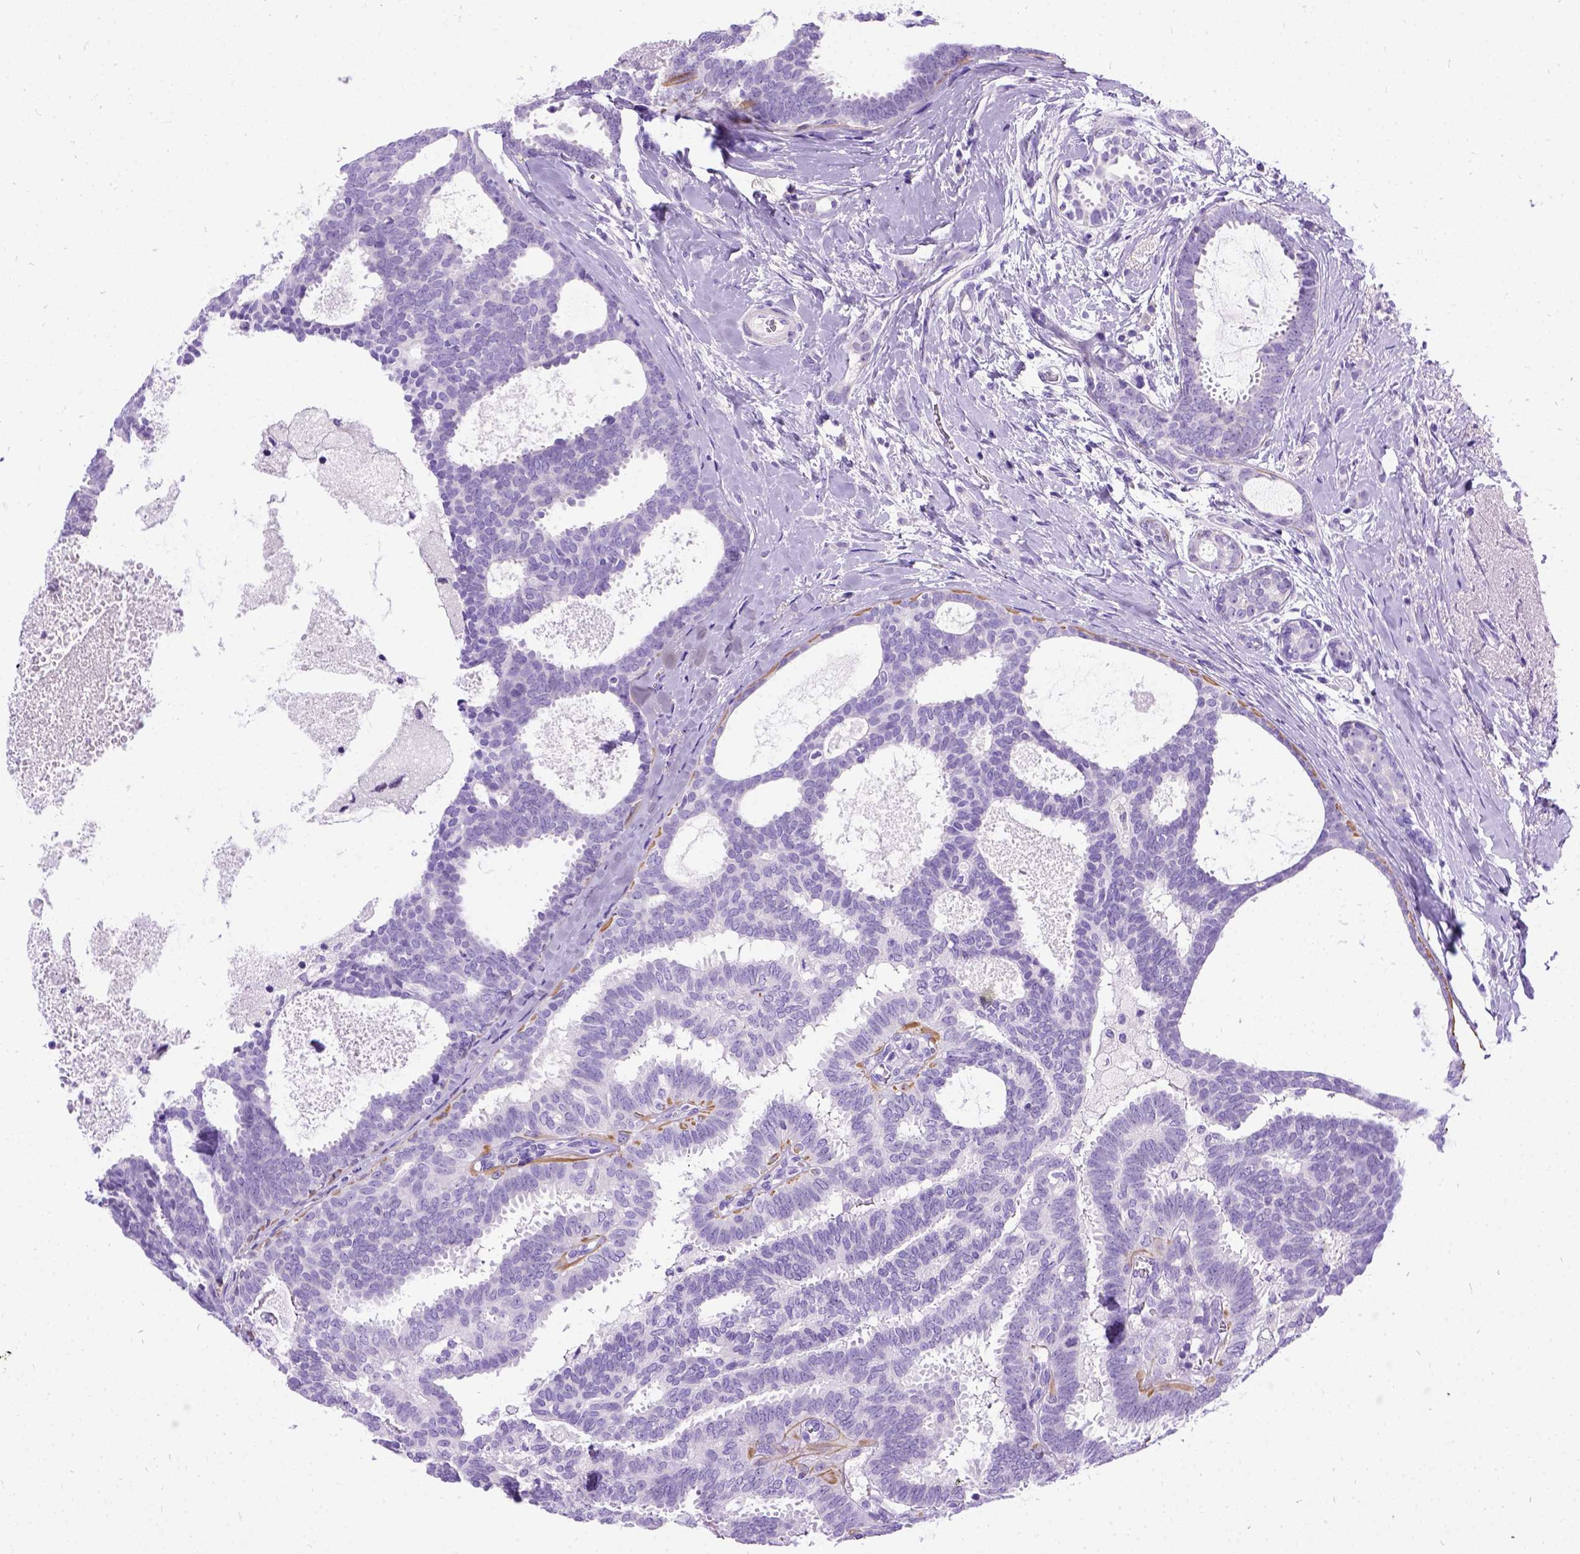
{"staining": {"intensity": "negative", "quantity": "none", "location": "none"}, "tissue": "breast cancer", "cell_type": "Tumor cells", "image_type": "cancer", "snomed": [{"axis": "morphology", "description": "Intraductal carcinoma, in situ"}, {"axis": "morphology", "description": "Duct carcinoma"}, {"axis": "morphology", "description": "Lobular carcinoma, in situ"}, {"axis": "topography", "description": "Breast"}], "caption": "There is no significant positivity in tumor cells of breast cancer.", "gene": "PRG2", "patient": {"sex": "female", "age": 44}}